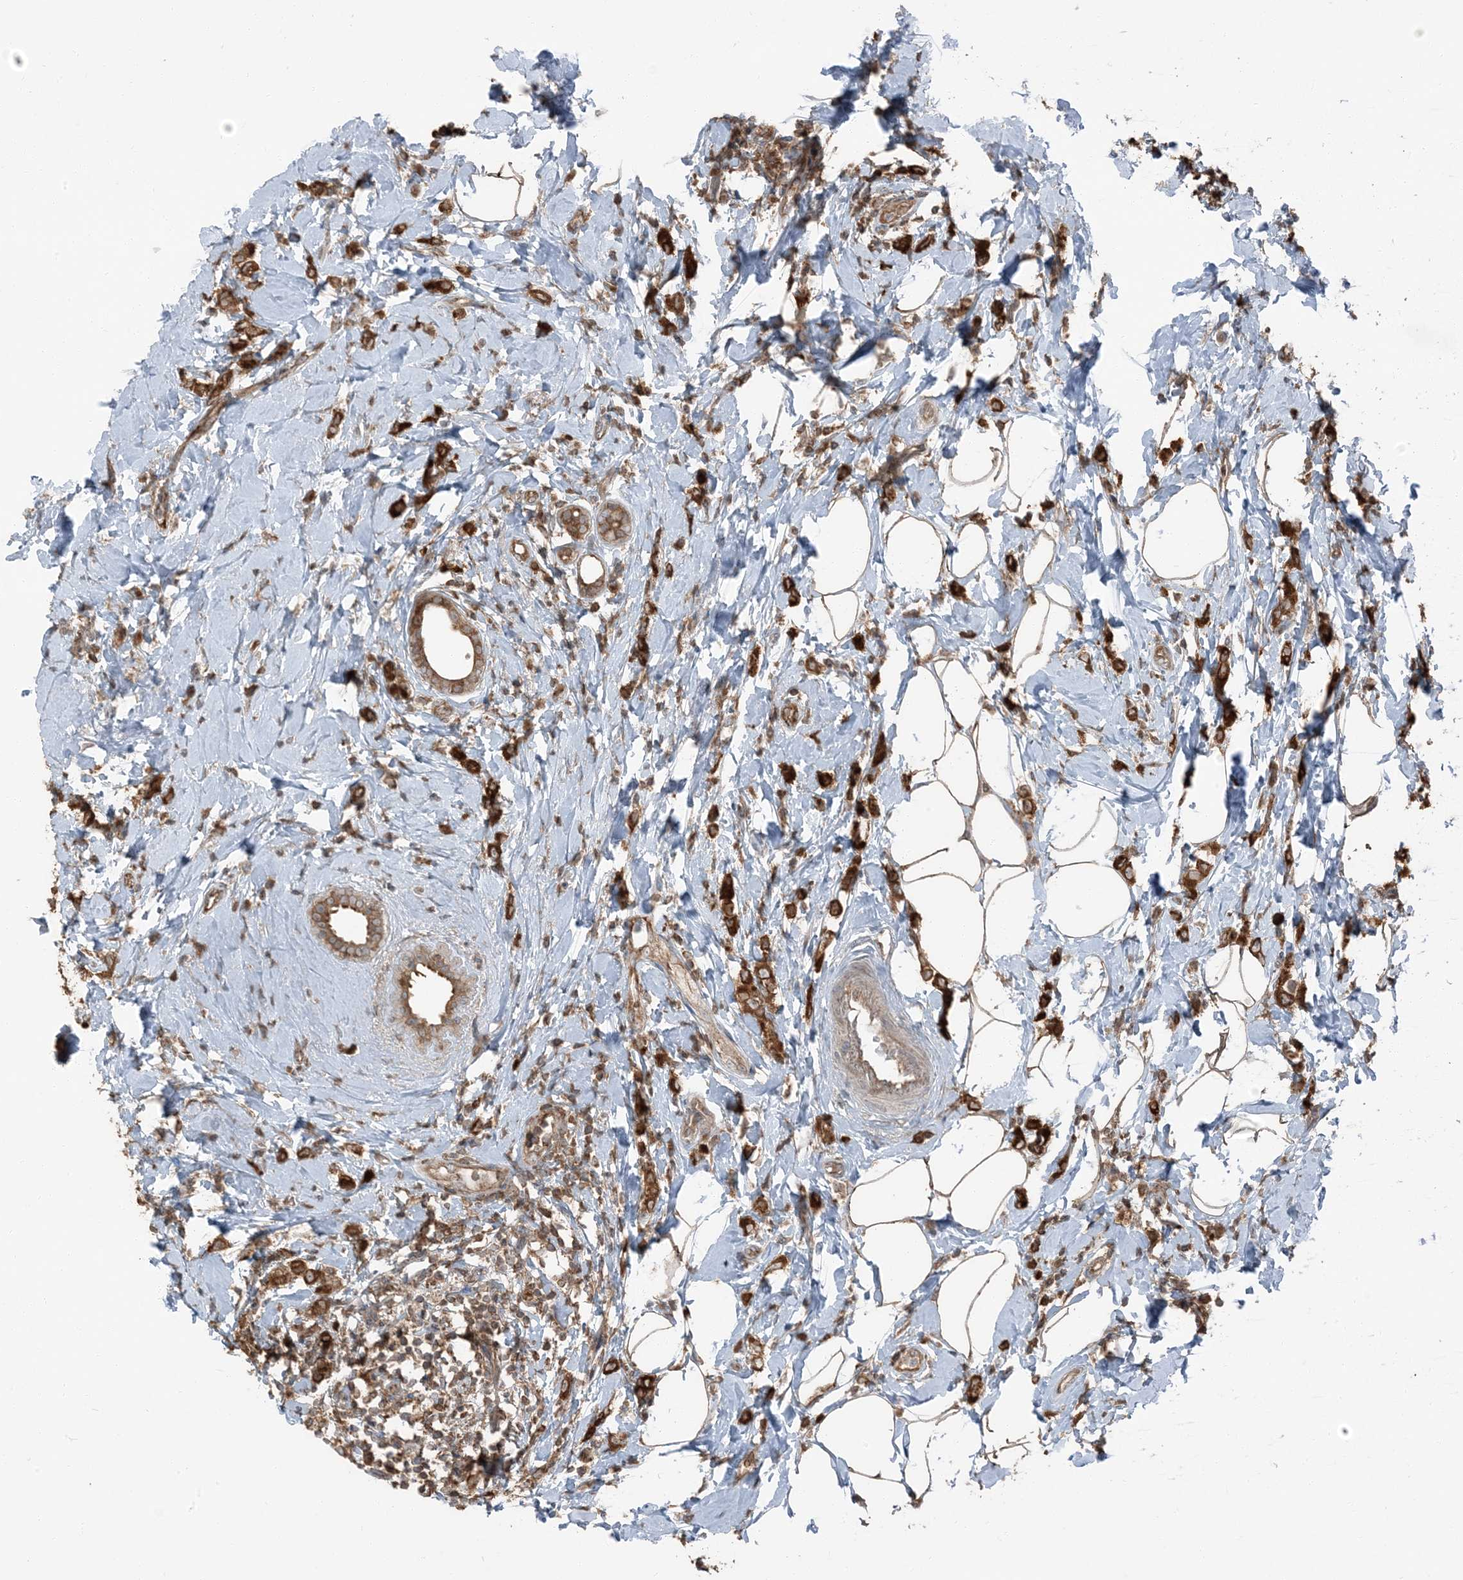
{"staining": {"intensity": "strong", "quantity": ">75%", "location": "cytoplasmic/membranous"}, "tissue": "breast cancer", "cell_type": "Tumor cells", "image_type": "cancer", "snomed": [{"axis": "morphology", "description": "Lobular carcinoma"}, {"axis": "topography", "description": "Breast"}], "caption": "Immunohistochemical staining of human breast lobular carcinoma shows high levels of strong cytoplasmic/membranous protein expression in approximately >75% of tumor cells.", "gene": "RAB3GAP1", "patient": {"sex": "female", "age": 47}}